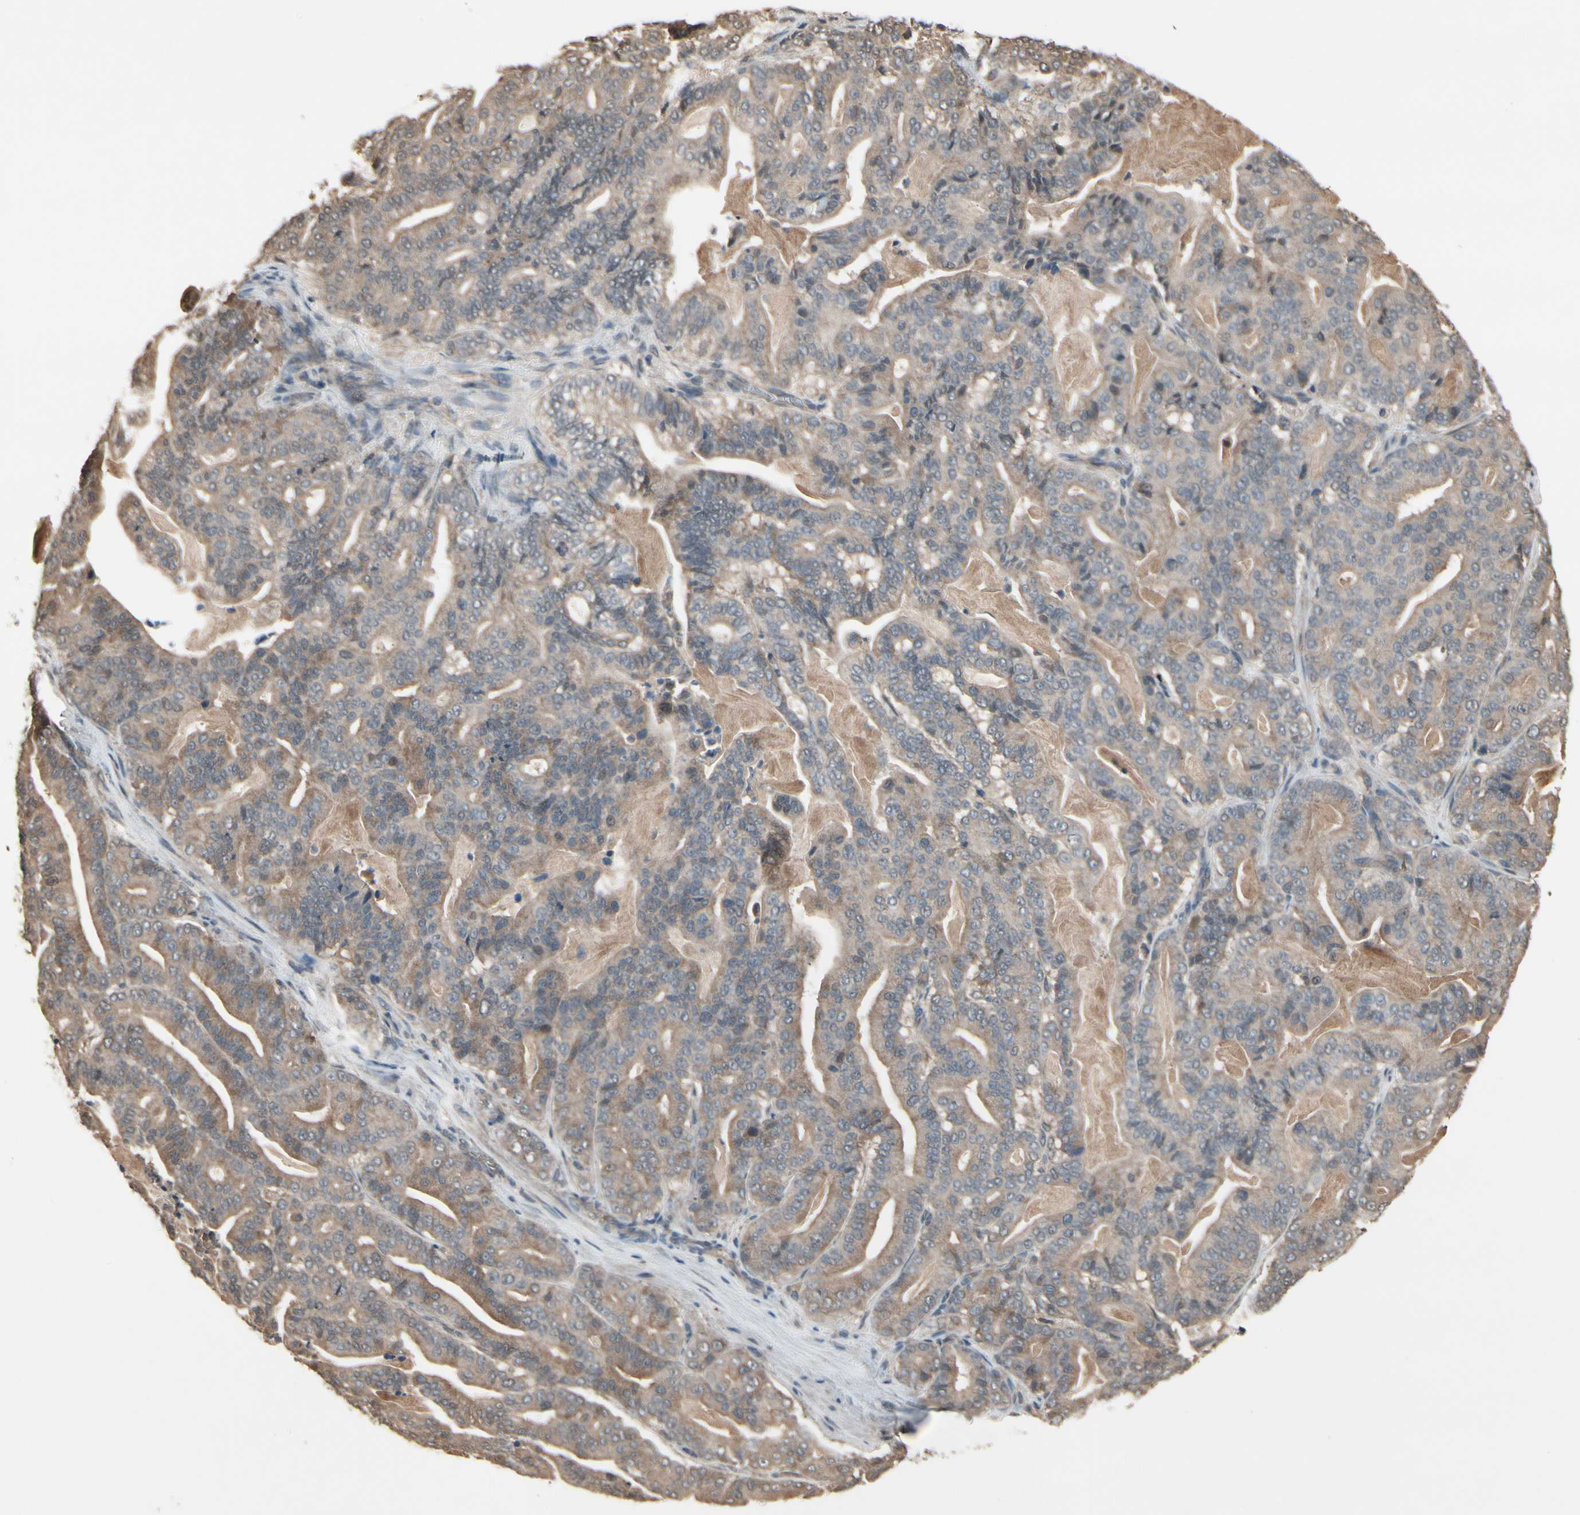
{"staining": {"intensity": "weak", "quantity": ">75%", "location": "cytoplasmic/membranous"}, "tissue": "pancreatic cancer", "cell_type": "Tumor cells", "image_type": "cancer", "snomed": [{"axis": "morphology", "description": "Adenocarcinoma, NOS"}, {"axis": "topography", "description": "Pancreas"}], "caption": "Immunohistochemistry of human pancreatic cancer exhibits low levels of weak cytoplasmic/membranous positivity in approximately >75% of tumor cells.", "gene": "PNPLA7", "patient": {"sex": "male", "age": 63}}